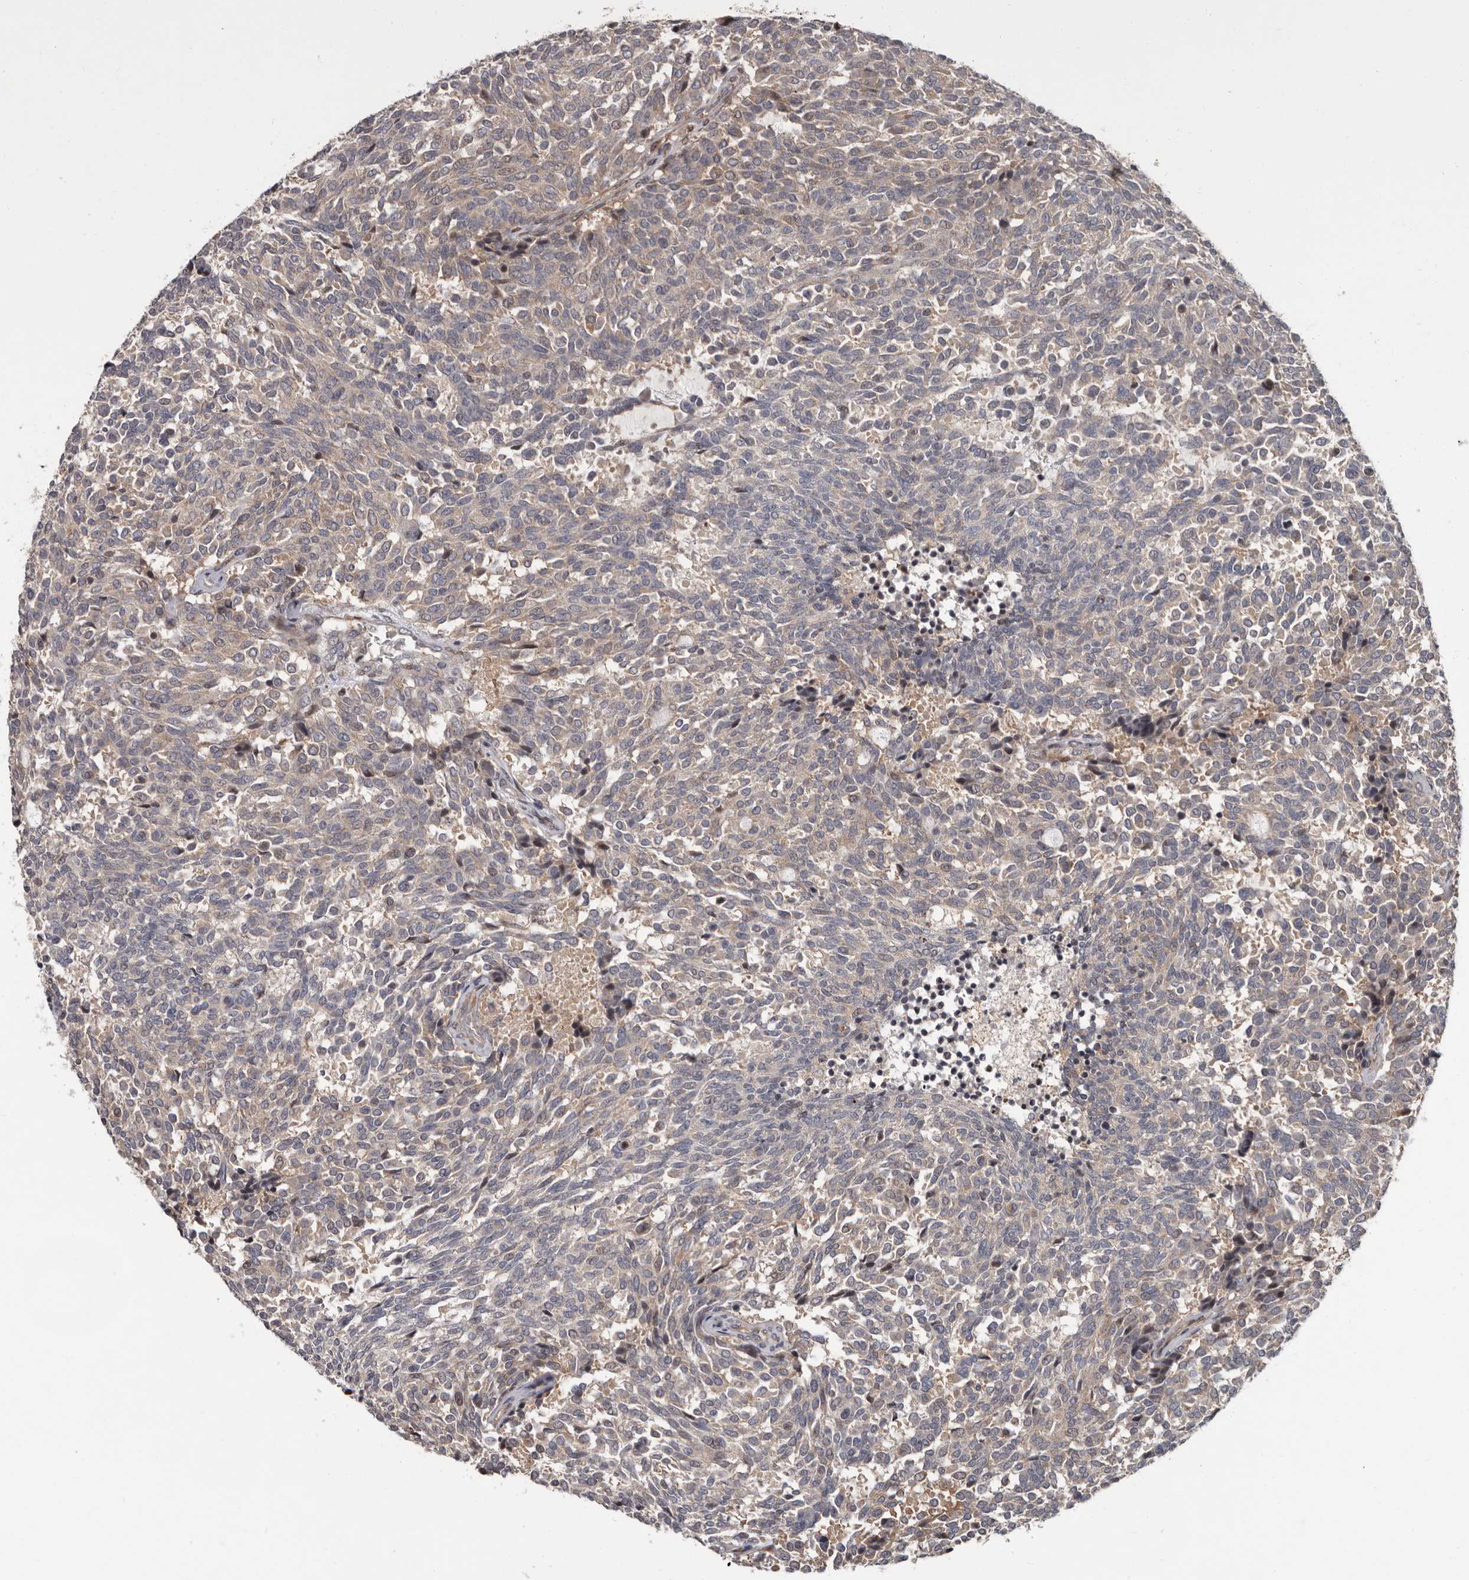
{"staining": {"intensity": "weak", "quantity": "<25%", "location": "cytoplasmic/membranous"}, "tissue": "carcinoid", "cell_type": "Tumor cells", "image_type": "cancer", "snomed": [{"axis": "morphology", "description": "Carcinoid, malignant, NOS"}, {"axis": "topography", "description": "Pancreas"}], "caption": "The photomicrograph shows no significant expression in tumor cells of malignant carcinoid.", "gene": "FGFR4", "patient": {"sex": "female", "age": 54}}